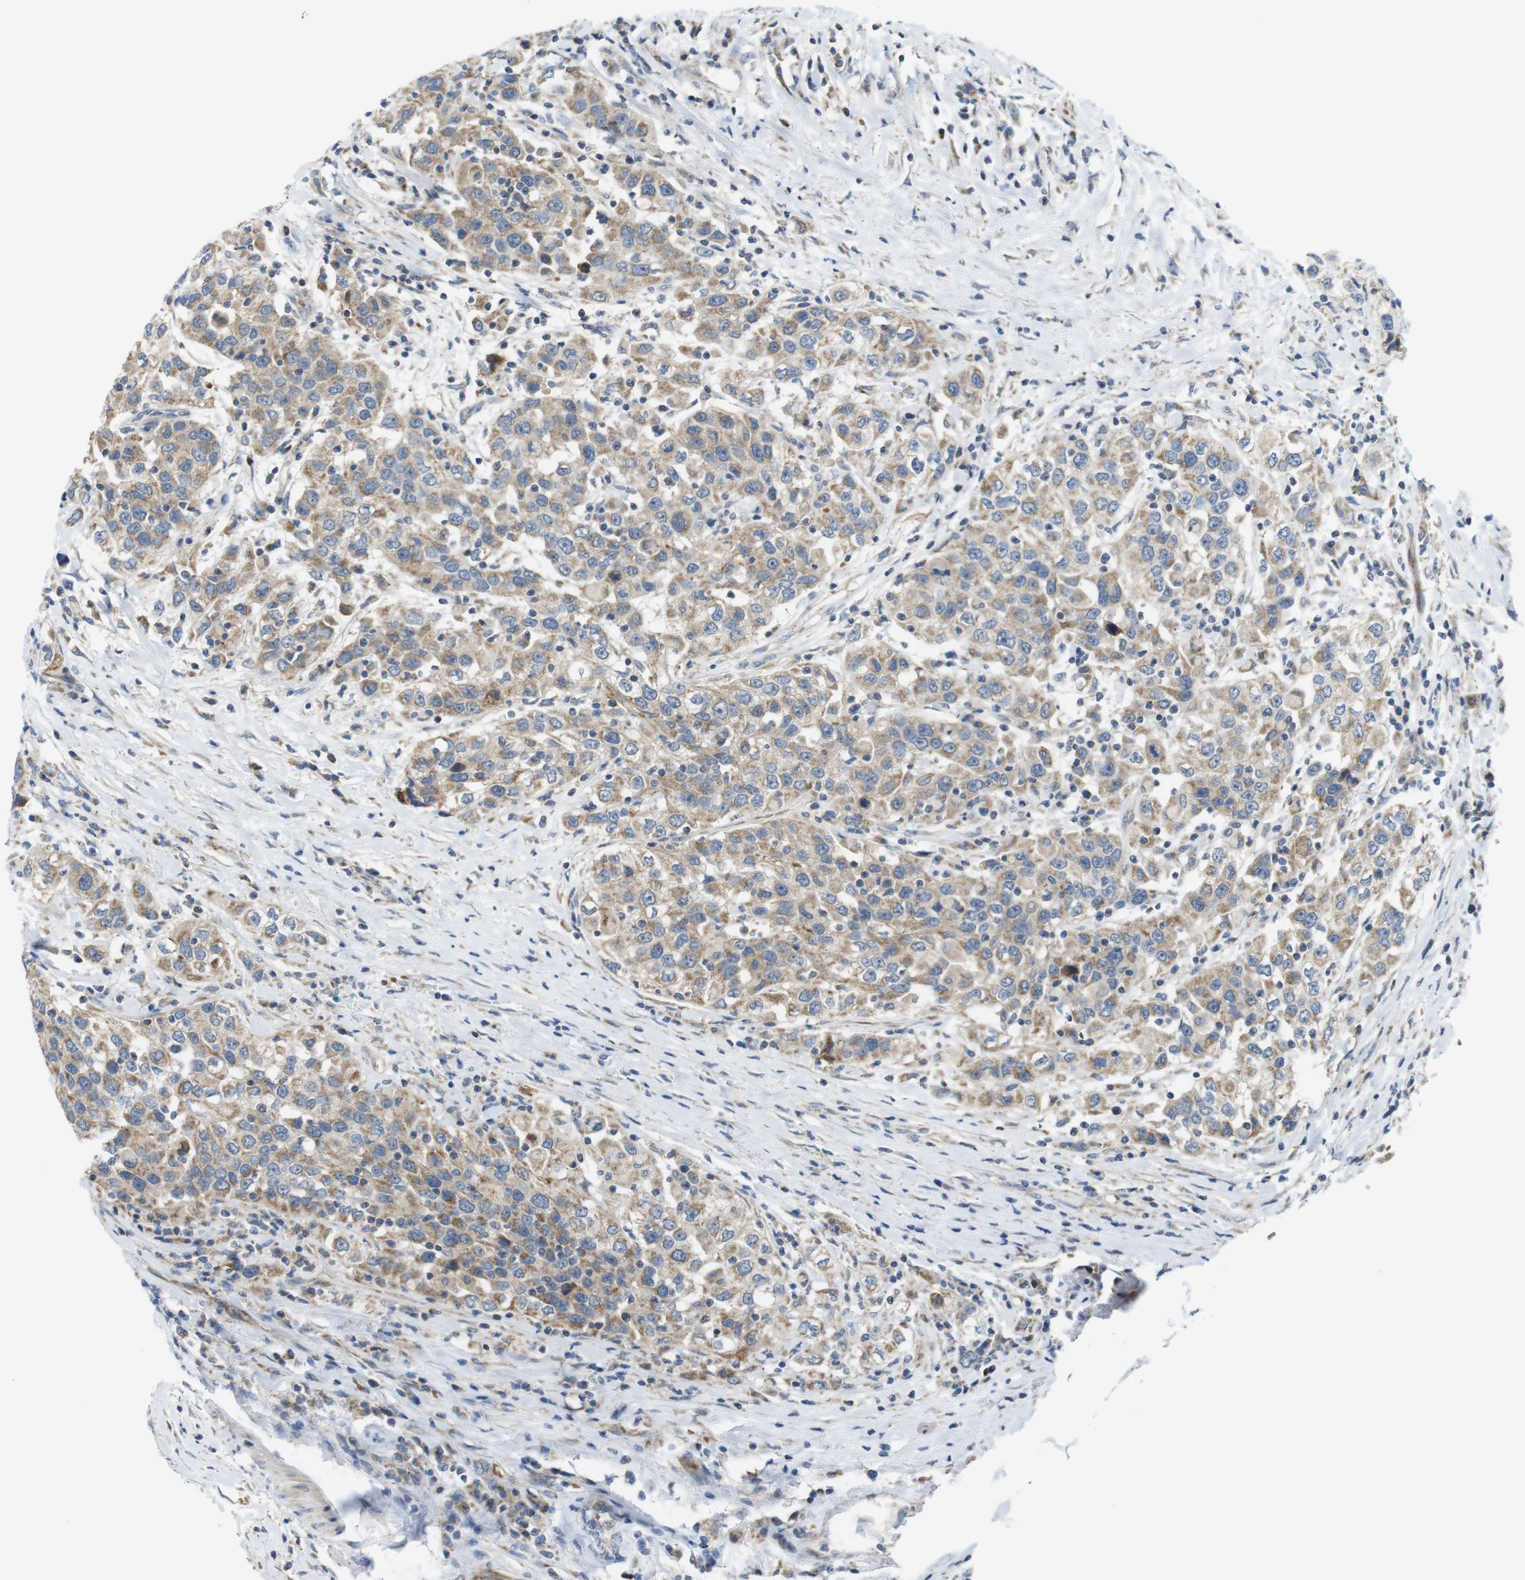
{"staining": {"intensity": "moderate", "quantity": ">75%", "location": "cytoplasmic/membranous"}, "tissue": "urothelial cancer", "cell_type": "Tumor cells", "image_type": "cancer", "snomed": [{"axis": "morphology", "description": "Urothelial carcinoma, High grade"}, {"axis": "topography", "description": "Urinary bladder"}], "caption": "Protein staining displays moderate cytoplasmic/membranous positivity in about >75% of tumor cells in high-grade urothelial carcinoma. The protein is stained brown, and the nuclei are stained in blue (DAB (3,3'-diaminobenzidine) IHC with brightfield microscopy, high magnification).", "gene": "MARCHF1", "patient": {"sex": "female", "age": 80}}